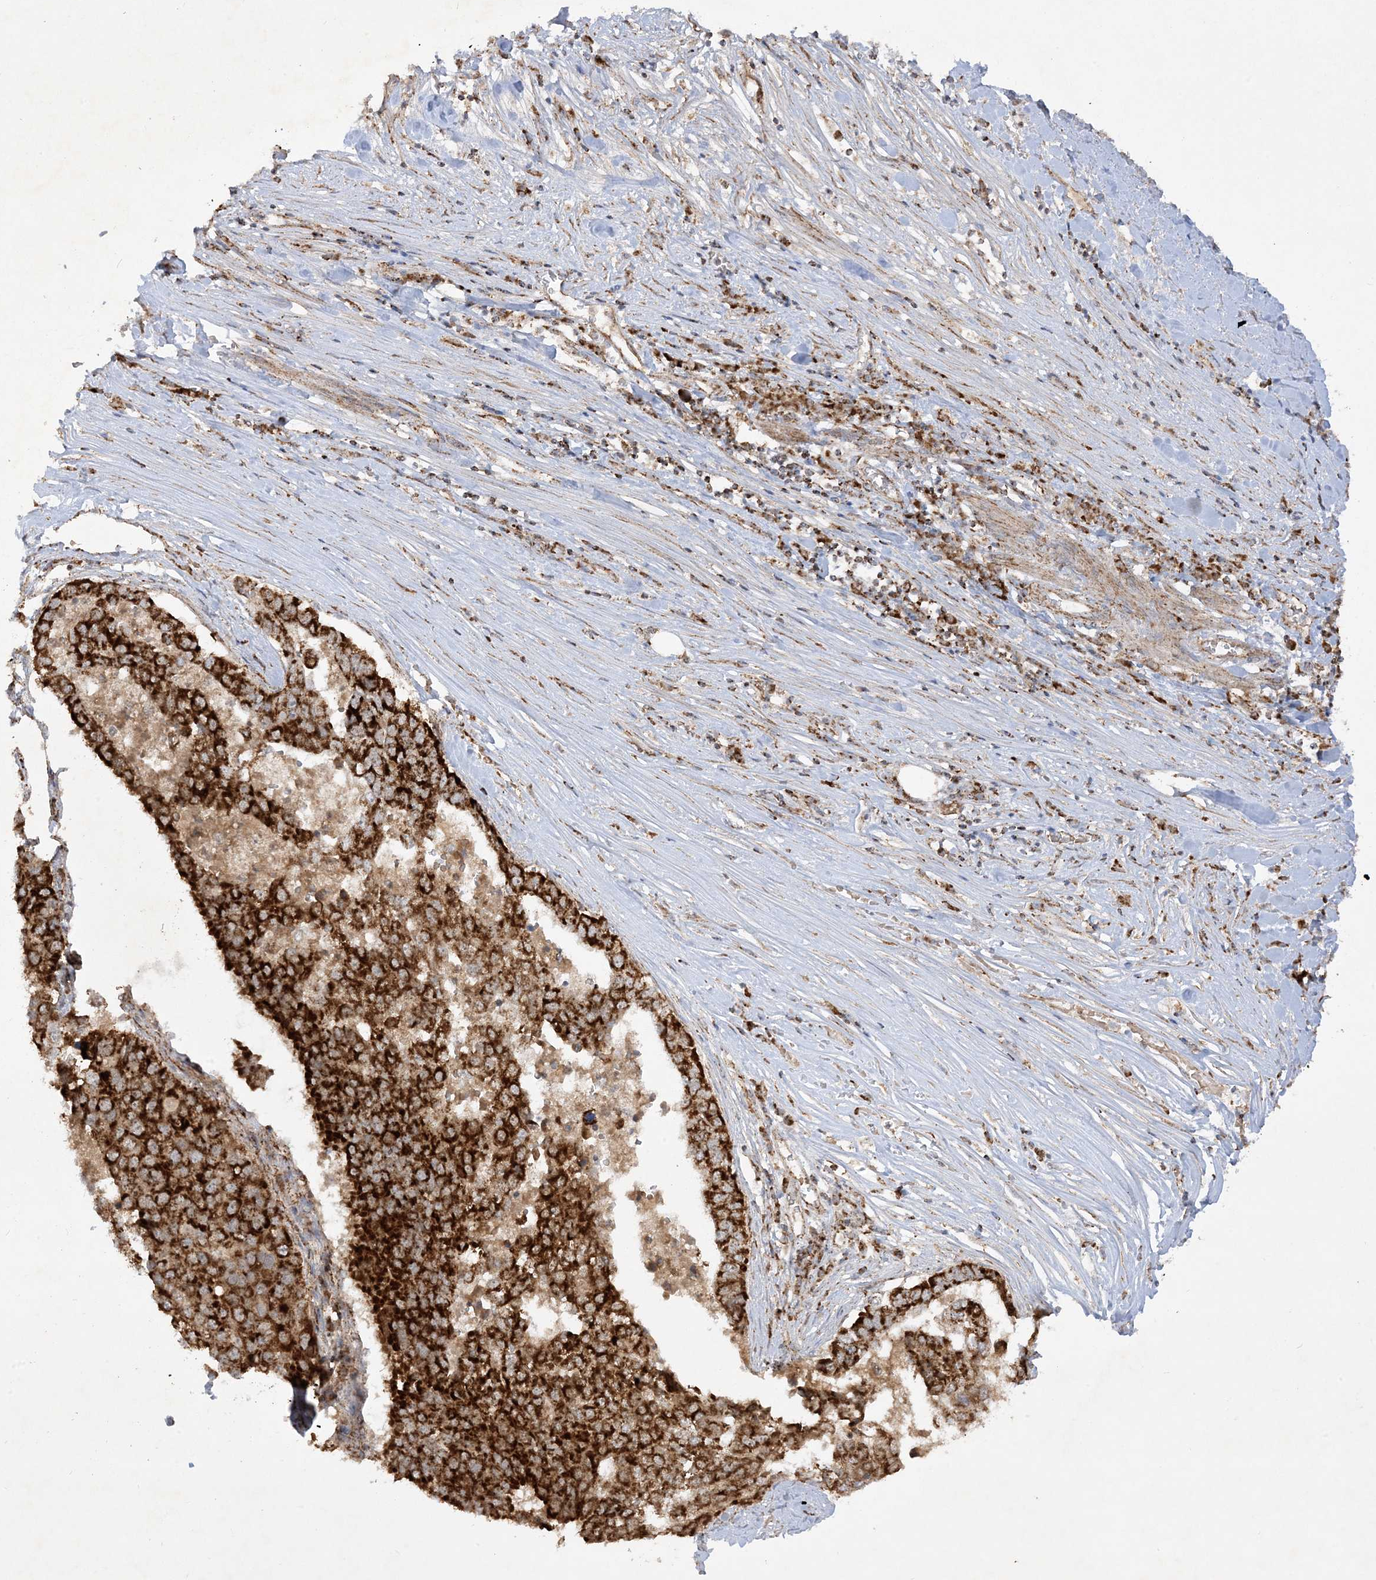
{"staining": {"intensity": "strong", "quantity": ">75%", "location": "cytoplasmic/membranous"}, "tissue": "pancreatic cancer", "cell_type": "Tumor cells", "image_type": "cancer", "snomed": [{"axis": "morphology", "description": "Adenocarcinoma, NOS"}, {"axis": "topography", "description": "Pancreas"}], "caption": "About >75% of tumor cells in human pancreatic cancer (adenocarcinoma) display strong cytoplasmic/membranous protein expression as visualized by brown immunohistochemical staining.", "gene": "NDUFAF3", "patient": {"sex": "female", "age": 61}}